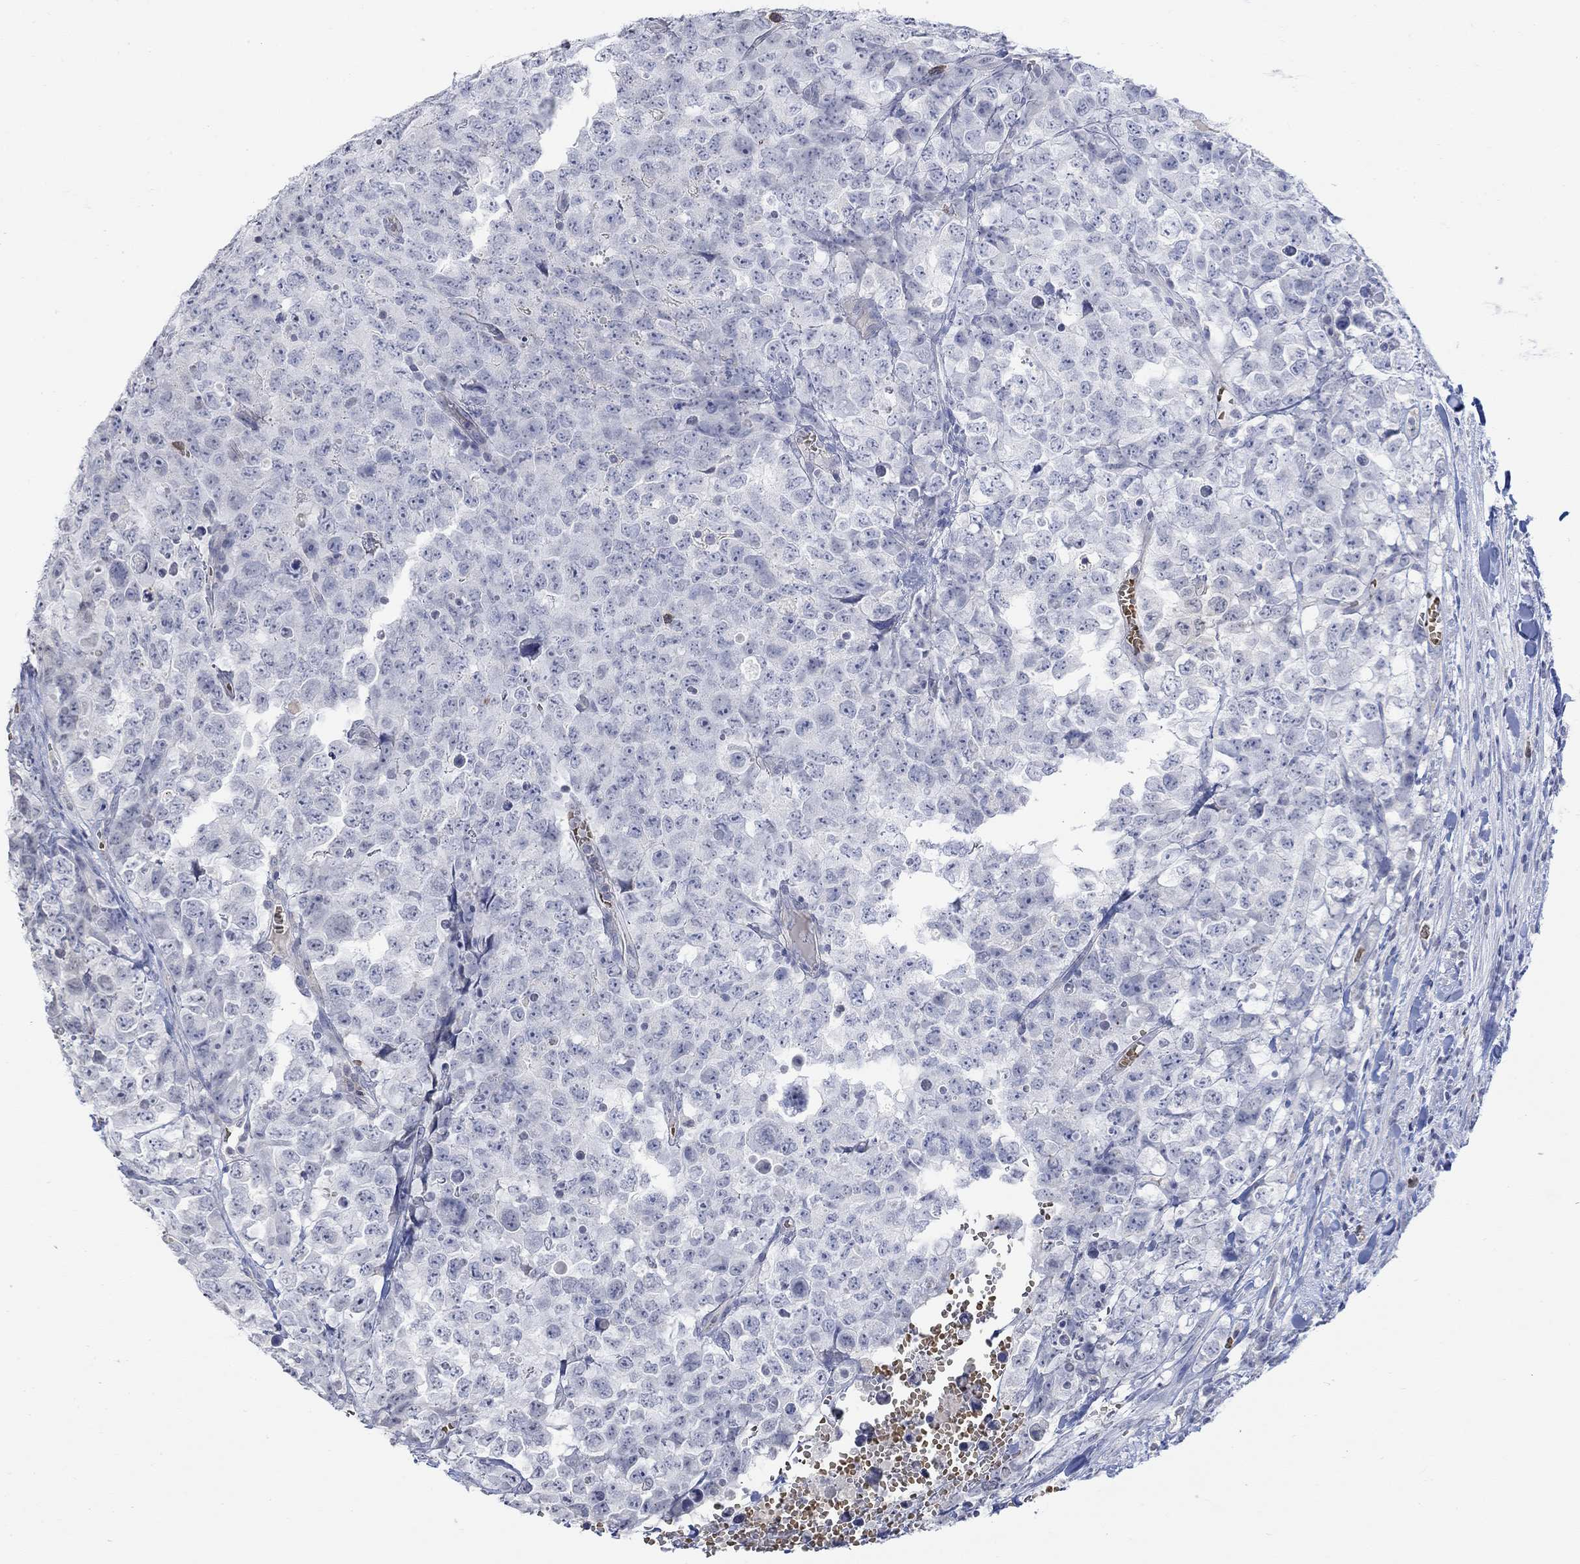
{"staining": {"intensity": "negative", "quantity": "none", "location": "none"}, "tissue": "testis cancer", "cell_type": "Tumor cells", "image_type": "cancer", "snomed": [{"axis": "morphology", "description": "Carcinoma, Embryonal, NOS"}, {"axis": "topography", "description": "Testis"}], "caption": "Histopathology image shows no significant protein staining in tumor cells of testis cancer.", "gene": "TMEM255A", "patient": {"sex": "male", "age": 23}}